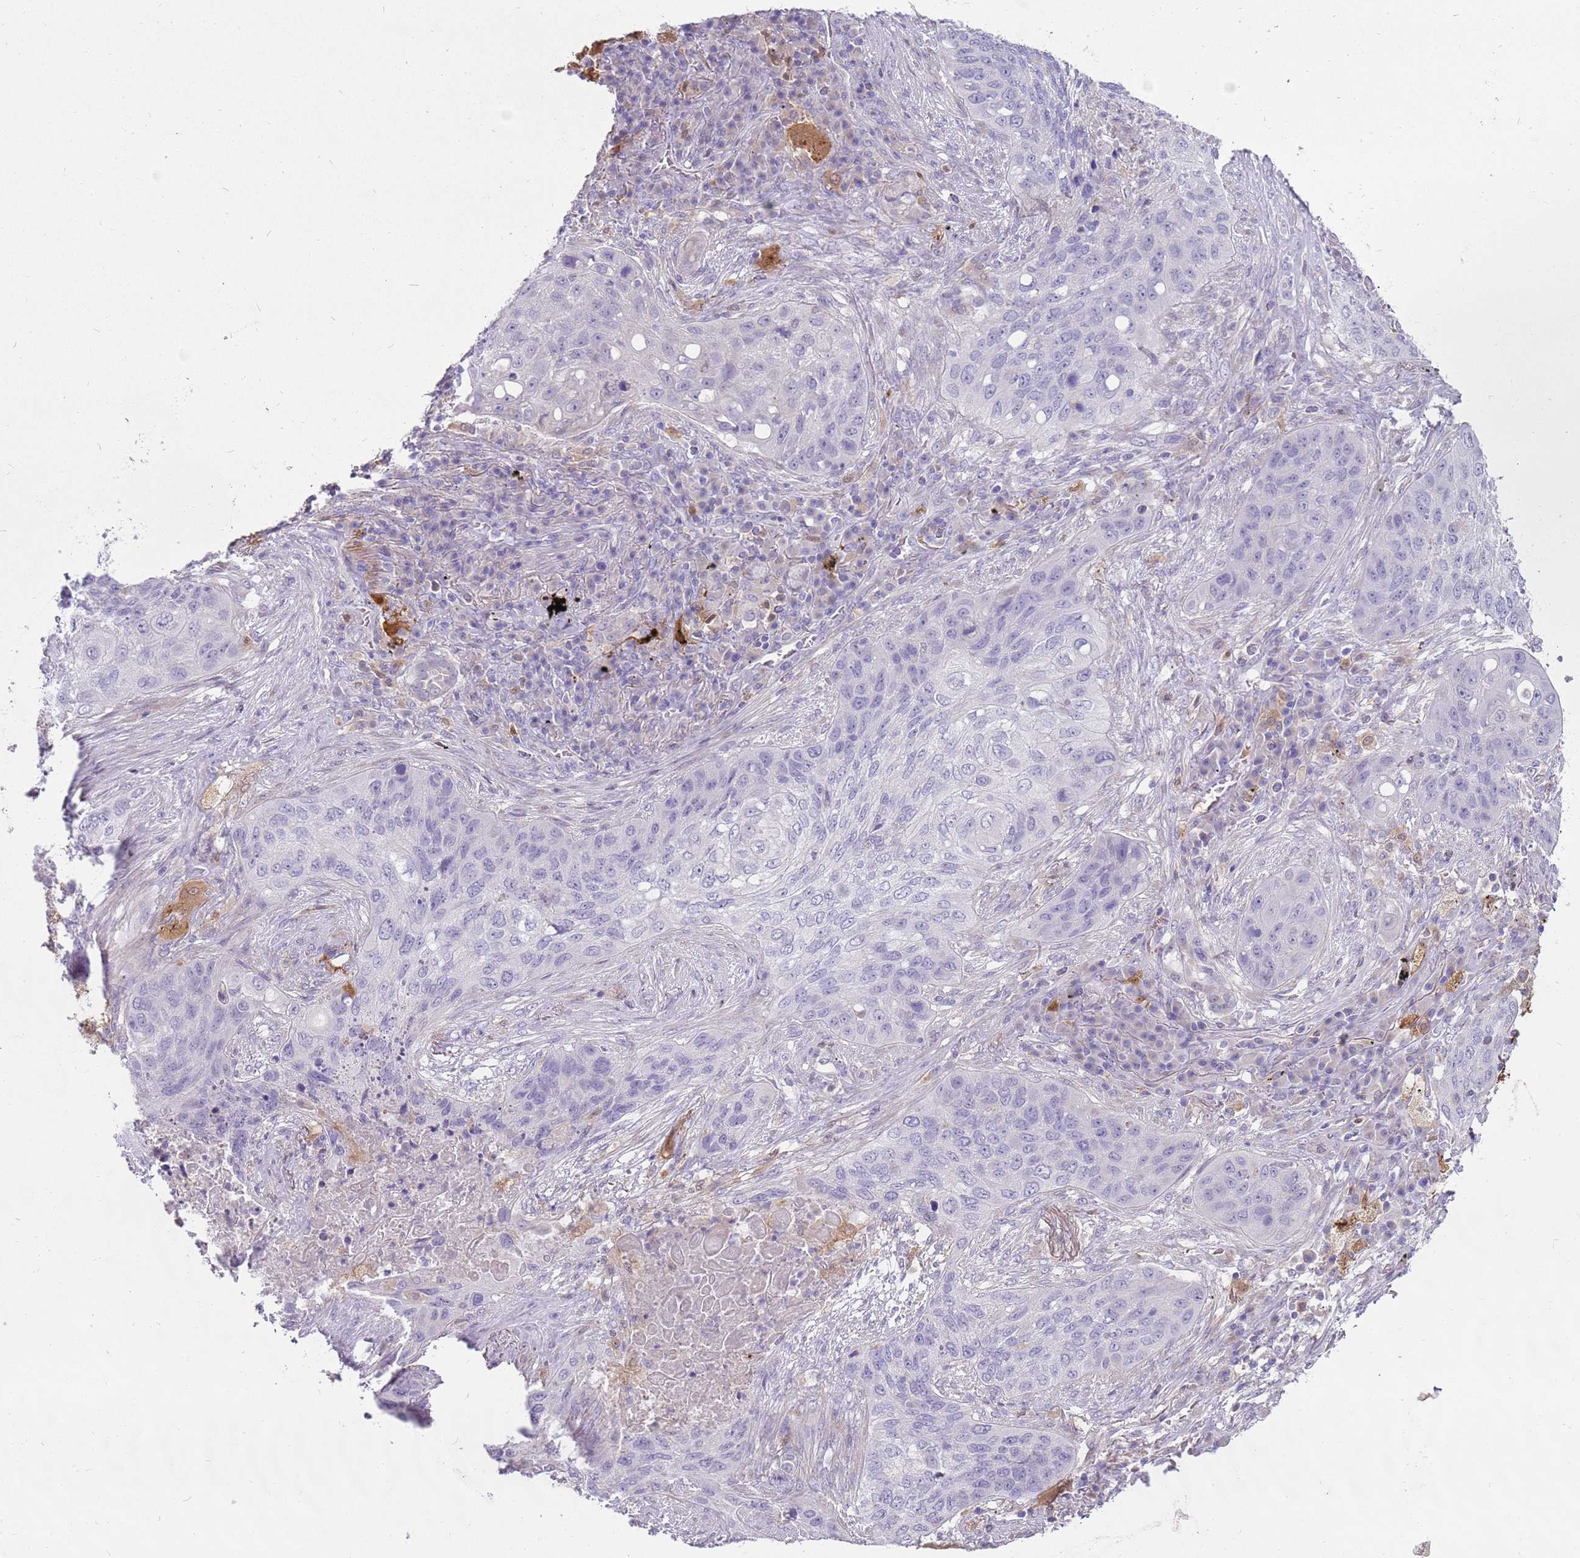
{"staining": {"intensity": "negative", "quantity": "none", "location": "none"}, "tissue": "lung cancer", "cell_type": "Tumor cells", "image_type": "cancer", "snomed": [{"axis": "morphology", "description": "Squamous cell carcinoma, NOS"}, {"axis": "topography", "description": "Lung"}], "caption": "Immunohistochemistry (IHC) image of neoplastic tissue: human lung squamous cell carcinoma stained with DAB (3,3'-diaminobenzidine) reveals no significant protein expression in tumor cells.", "gene": "DIPK1C", "patient": {"sex": "female", "age": 63}}